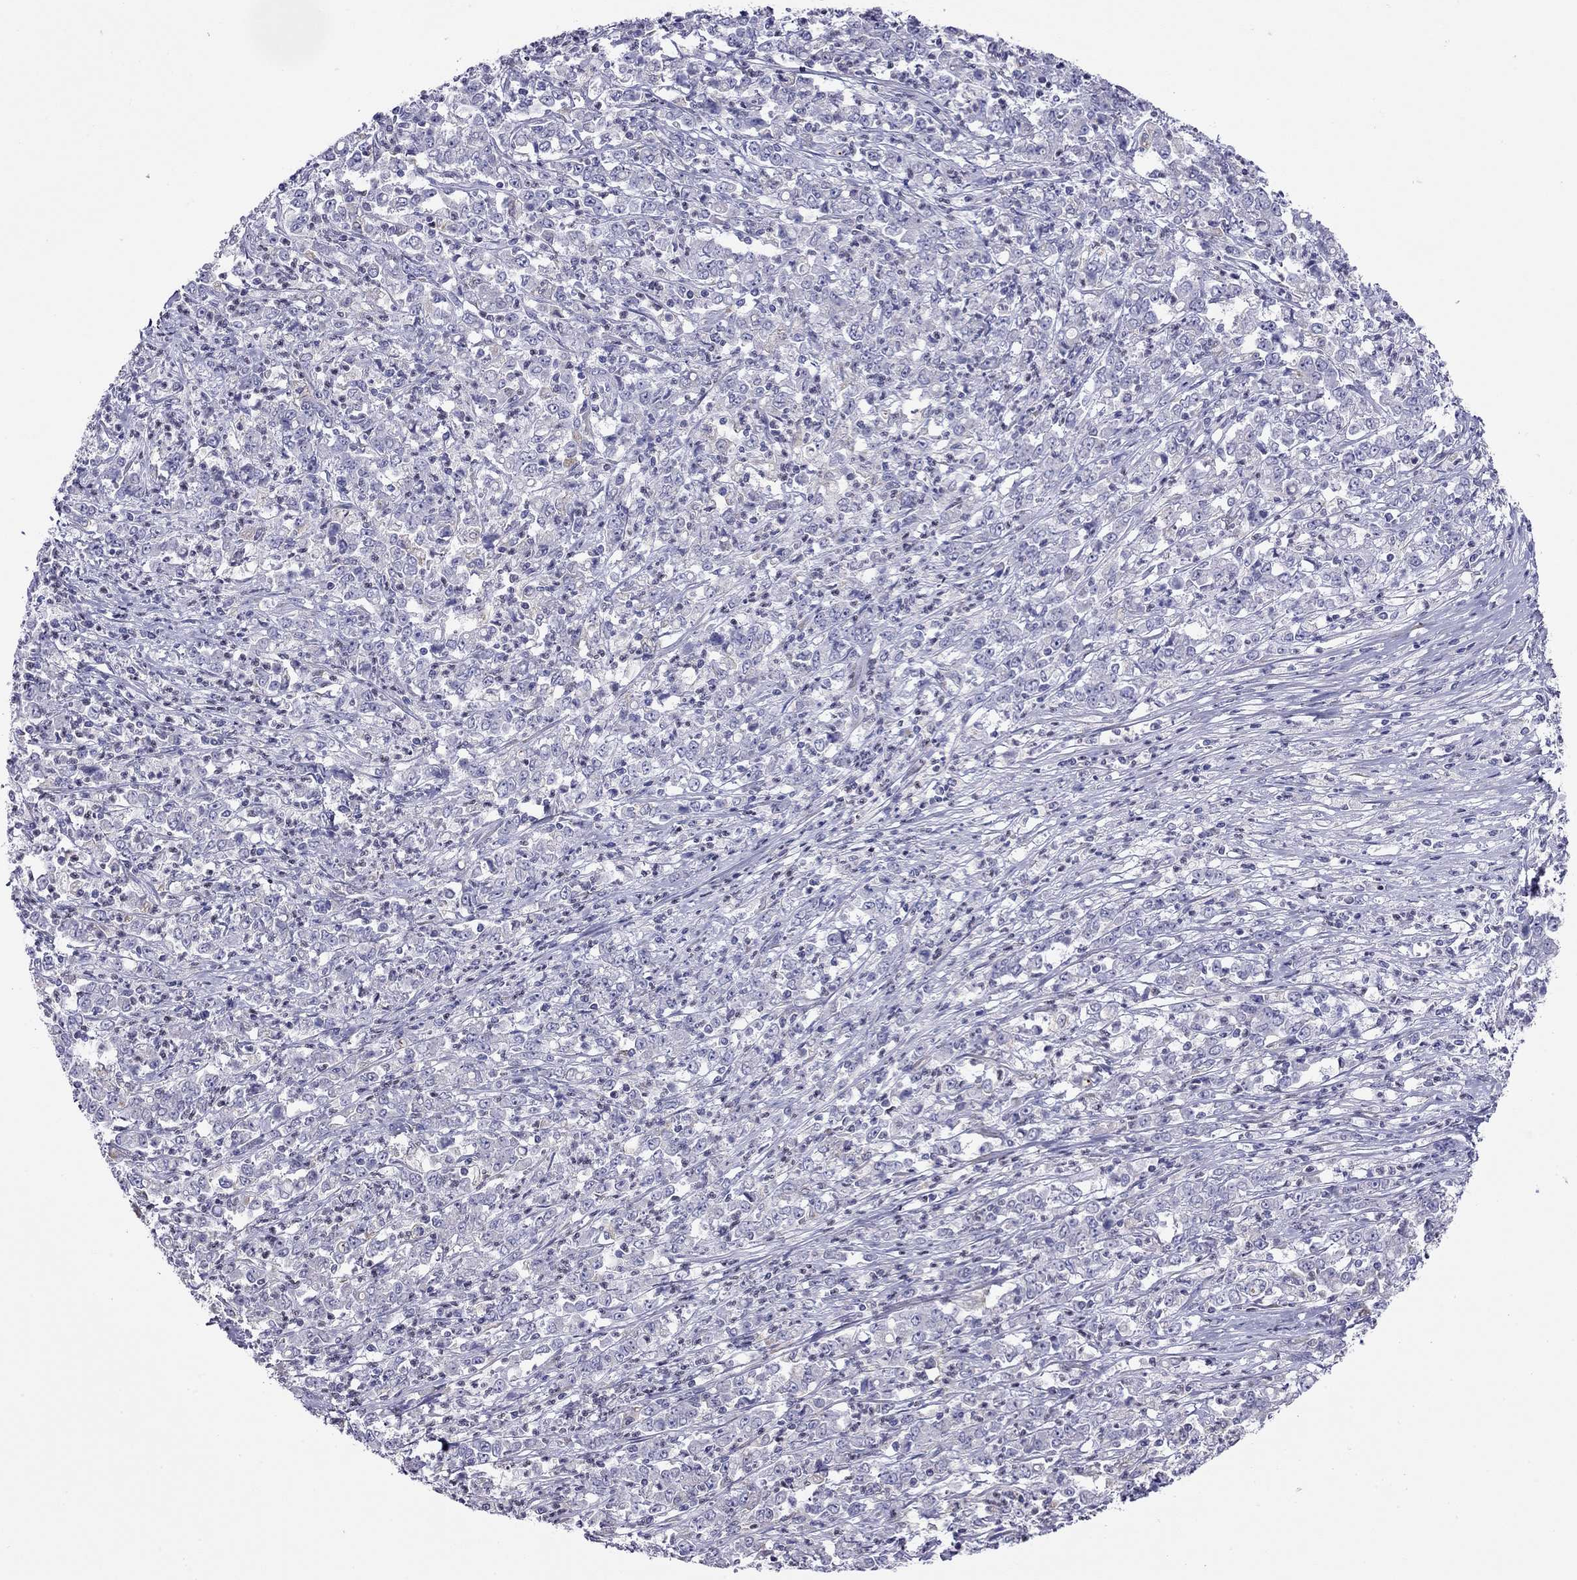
{"staining": {"intensity": "negative", "quantity": "none", "location": "none"}, "tissue": "stomach cancer", "cell_type": "Tumor cells", "image_type": "cancer", "snomed": [{"axis": "morphology", "description": "Adenocarcinoma, NOS"}, {"axis": "topography", "description": "Stomach, lower"}], "caption": "A high-resolution histopathology image shows IHC staining of adenocarcinoma (stomach), which demonstrates no significant staining in tumor cells. (DAB (3,3'-diaminobenzidine) immunohistochemistry (IHC) visualized using brightfield microscopy, high magnification).", "gene": "SLC46A2", "patient": {"sex": "female", "age": 71}}